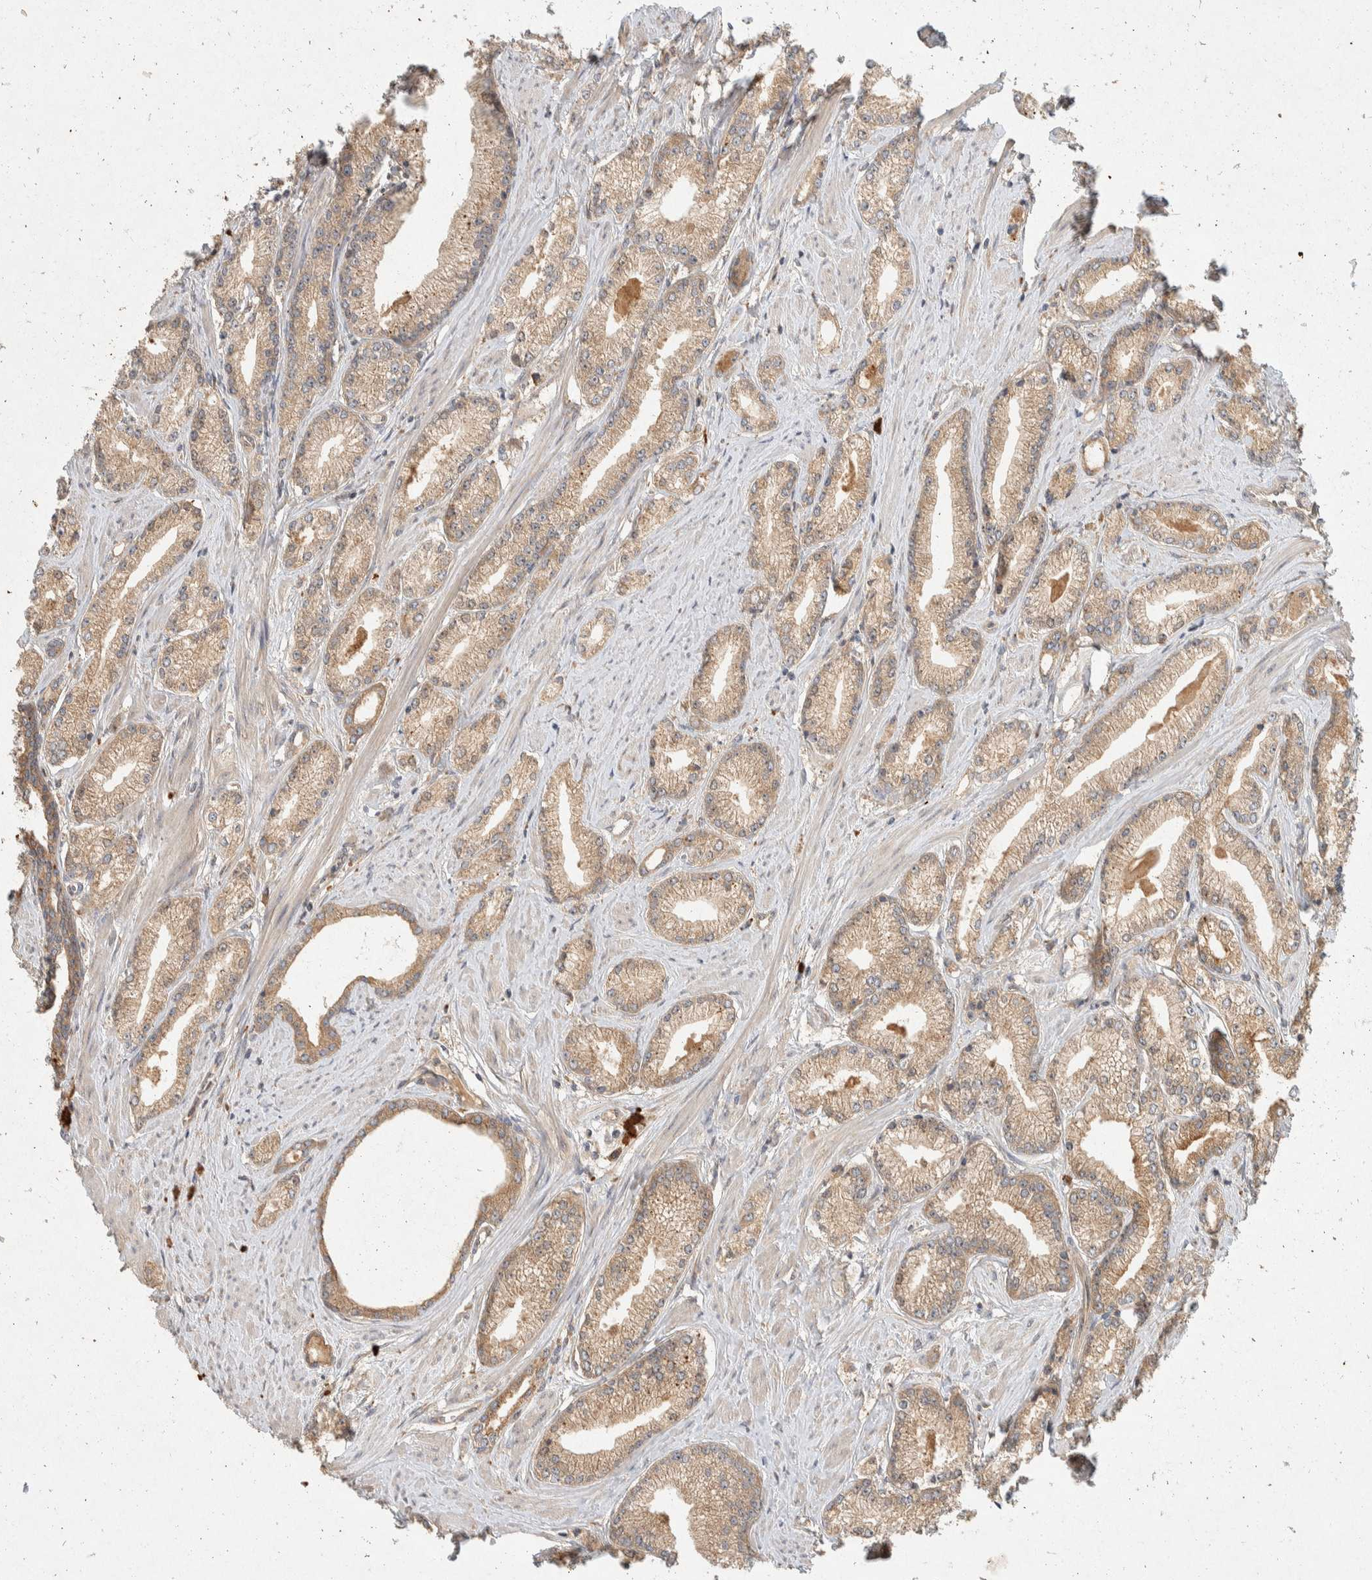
{"staining": {"intensity": "weak", "quantity": ">75%", "location": "cytoplasmic/membranous"}, "tissue": "prostate cancer", "cell_type": "Tumor cells", "image_type": "cancer", "snomed": [{"axis": "morphology", "description": "Adenocarcinoma, Low grade"}, {"axis": "topography", "description": "Prostate"}], "caption": "Immunohistochemical staining of prostate cancer shows low levels of weak cytoplasmic/membranous staining in approximately >75% of tumor cells.", "gene": "PXK", "patient": {"sex": "male", "age": 62}}